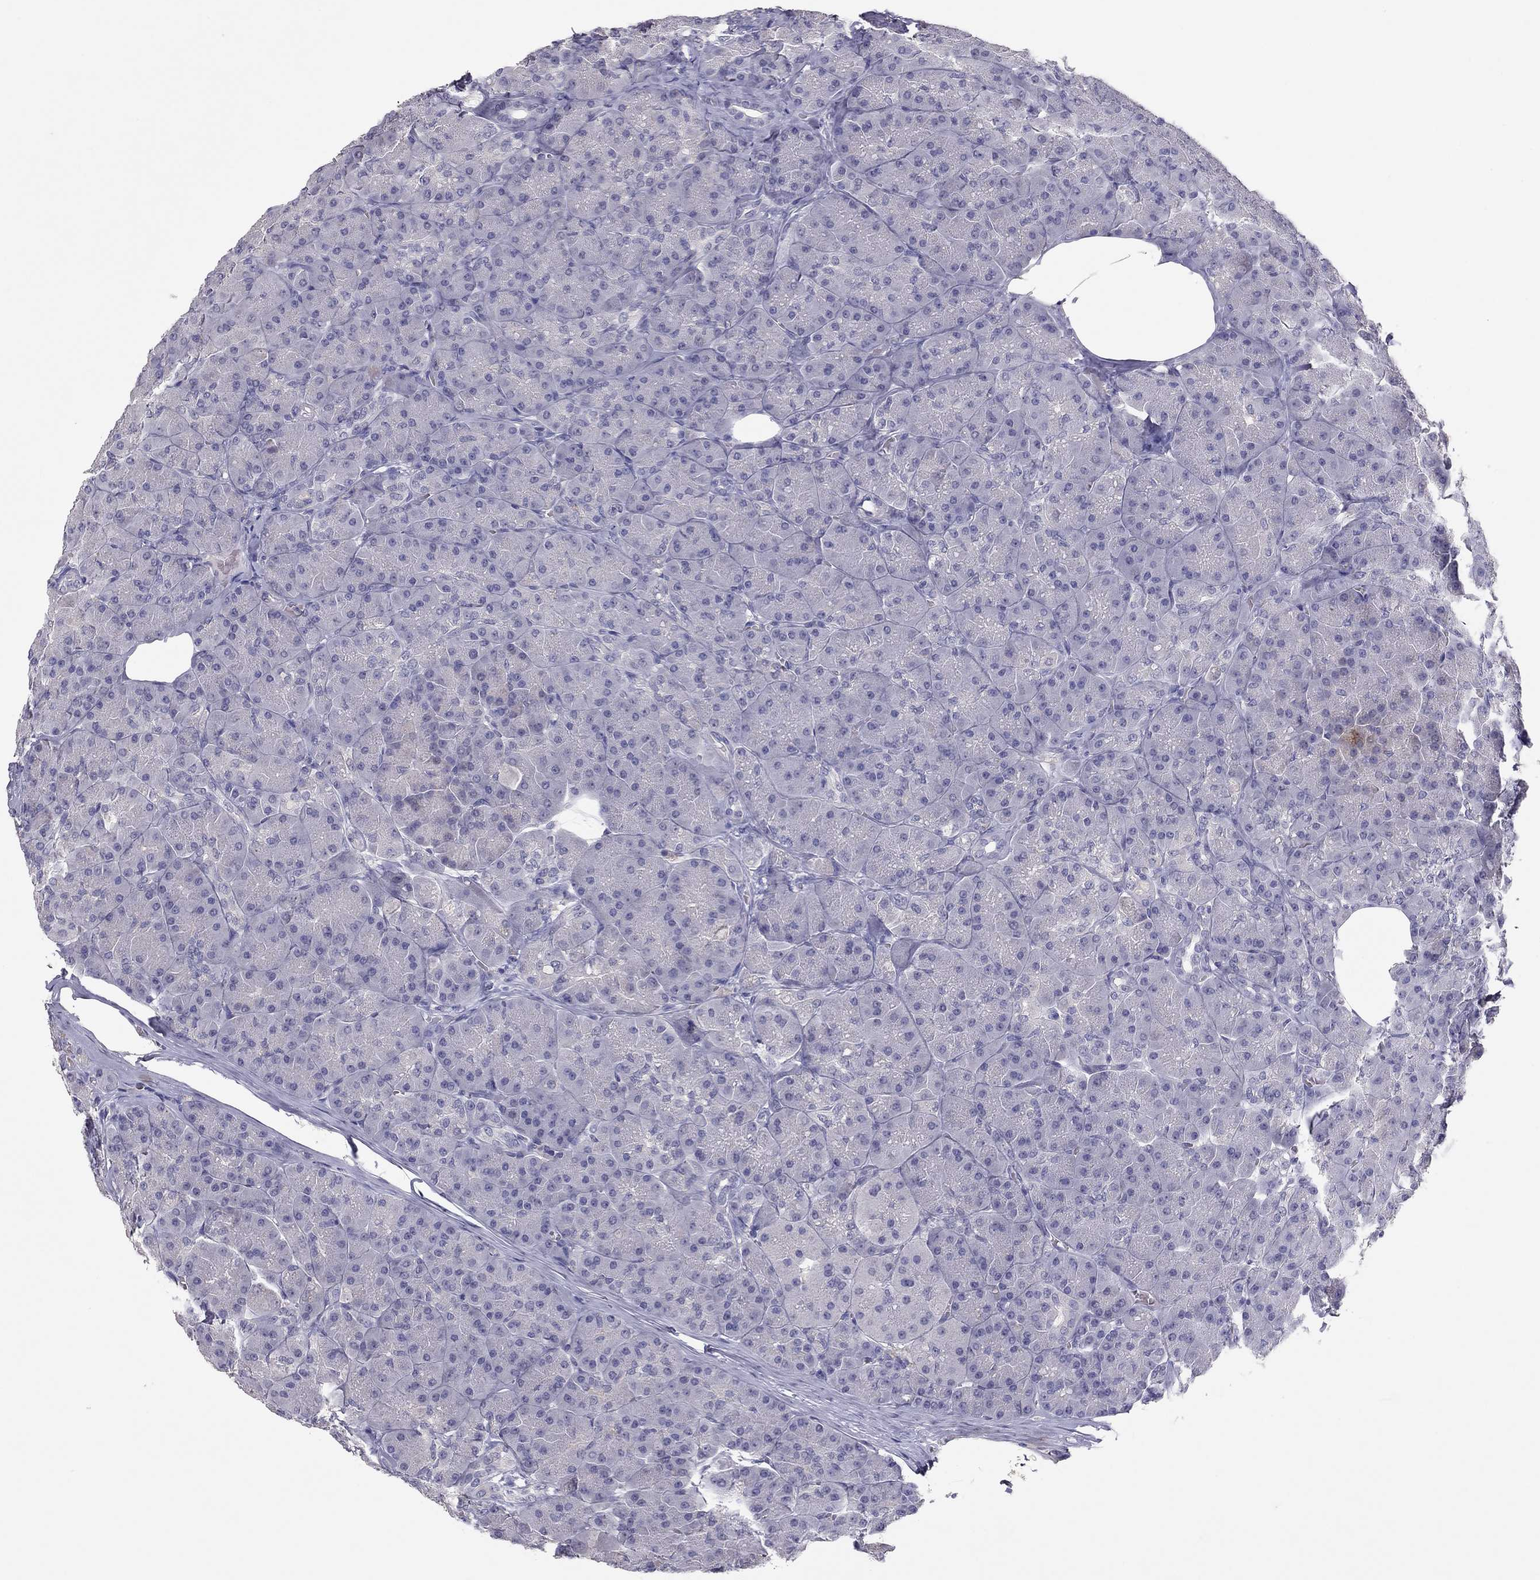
{"staining": {"intensity": "negative", "quantity": "none", "location": "none"}, "tissue": "pancreas", "cell_type": "Exocrine glandular cells", "image_type": "normal", "snomed": [{"axis": "morphology", "description": "Normal tissue, NOS"}, {"axis": "topography", "description": "Pancreas"}], "caption": "Immunohistochemical staining of normal pancreas demonstrates no significant positivity in exocrine glandular cells.", "gene": "ADORA2A", "patient": {"sex": "male", "age": 57}}